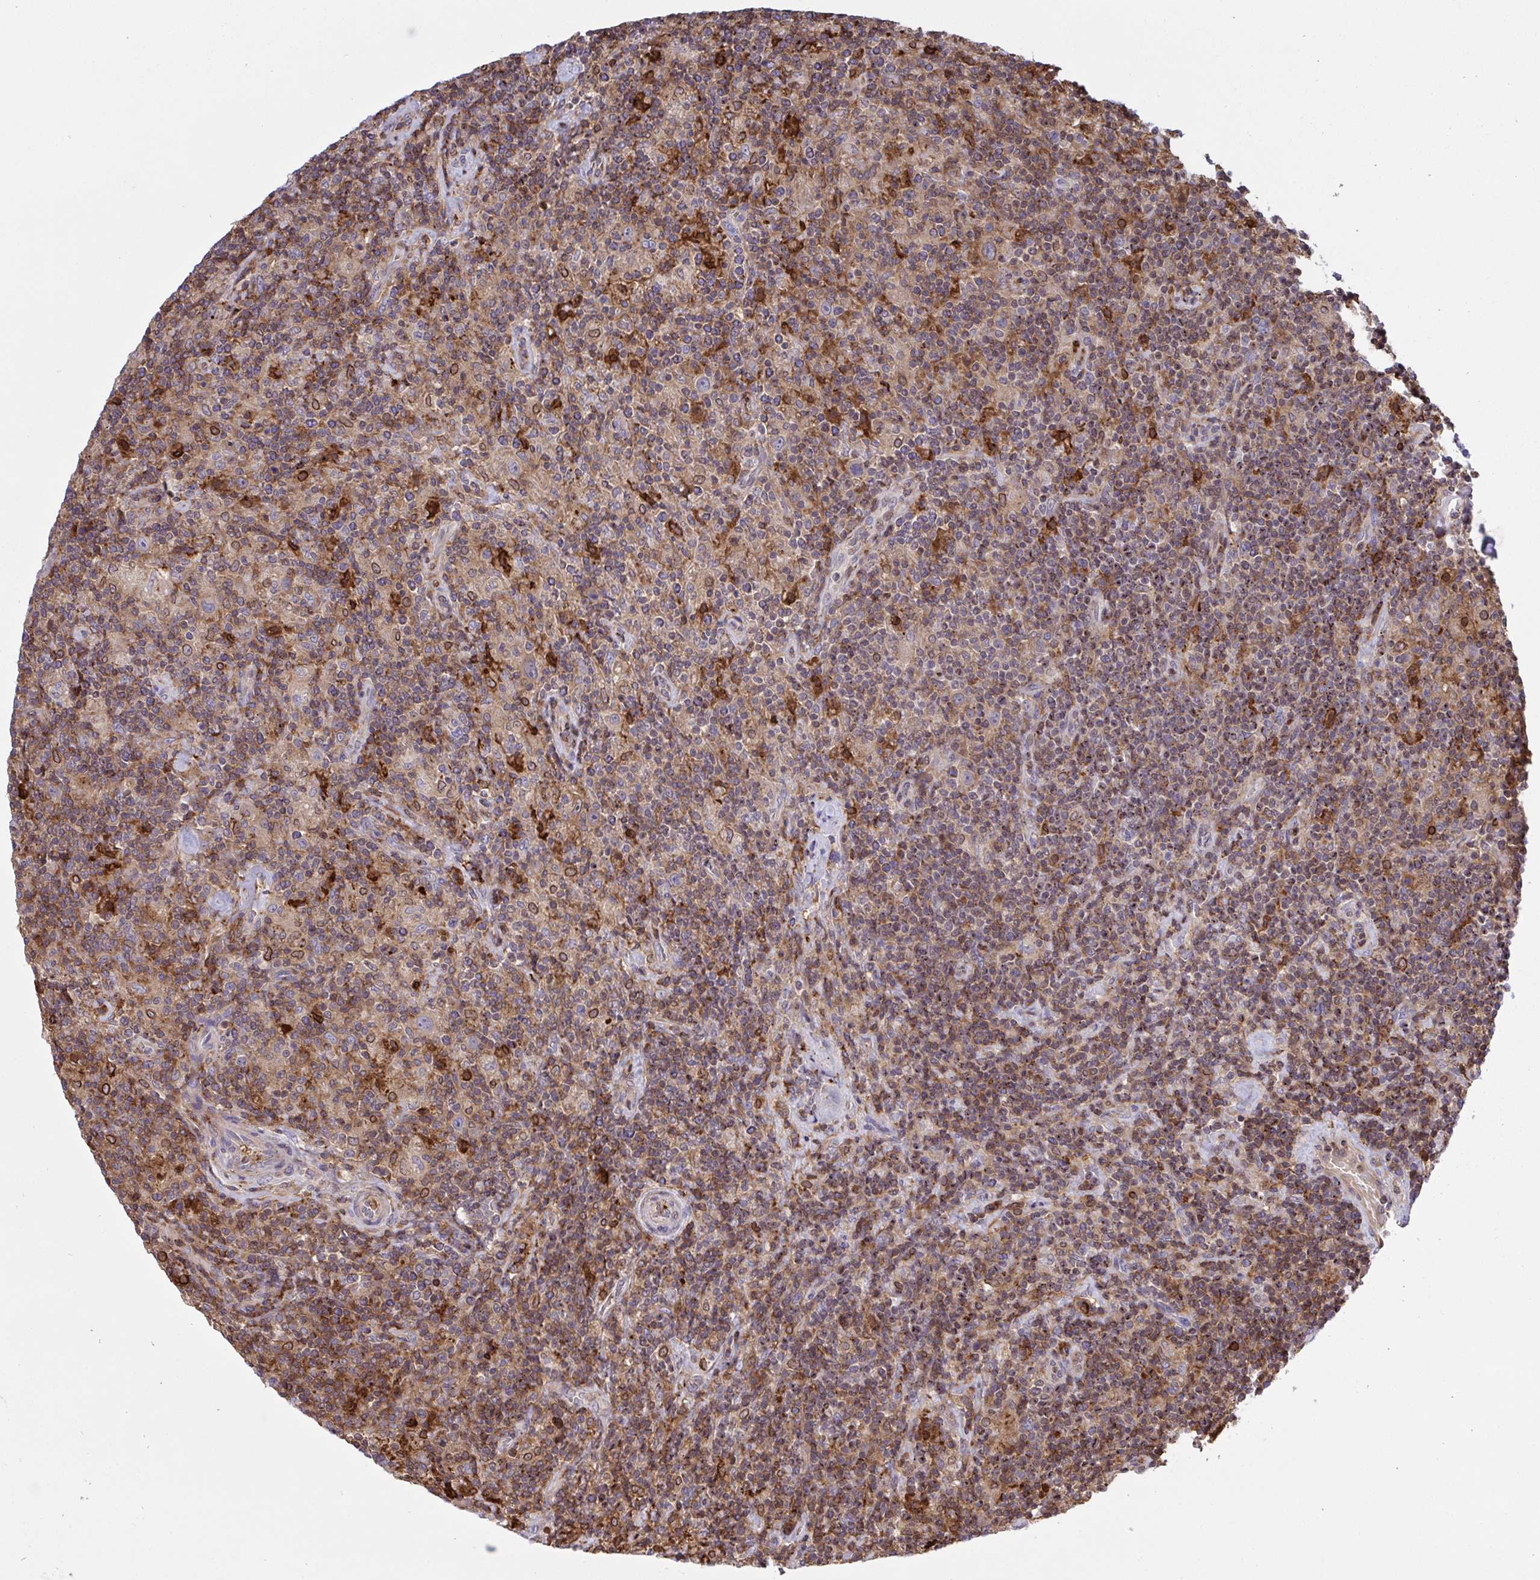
{"staining": {"intensity": "negative", "quantity": "none", "location": "none"}, "tissue": "lymphoma", "cell_type": "Tumor cells", "image_type": "cancer", "snomed": [{"axis": "morphology", "description": "Hodgkin's disease, NOS"}, {"axis": "topography", "description": "Lymph node"}], "caption": "Protein analysis of lymphoma demonstrates no significant staining in tumor cells.", "gene": "PPIH", "patient": {"sex": "male", "age": 70}}